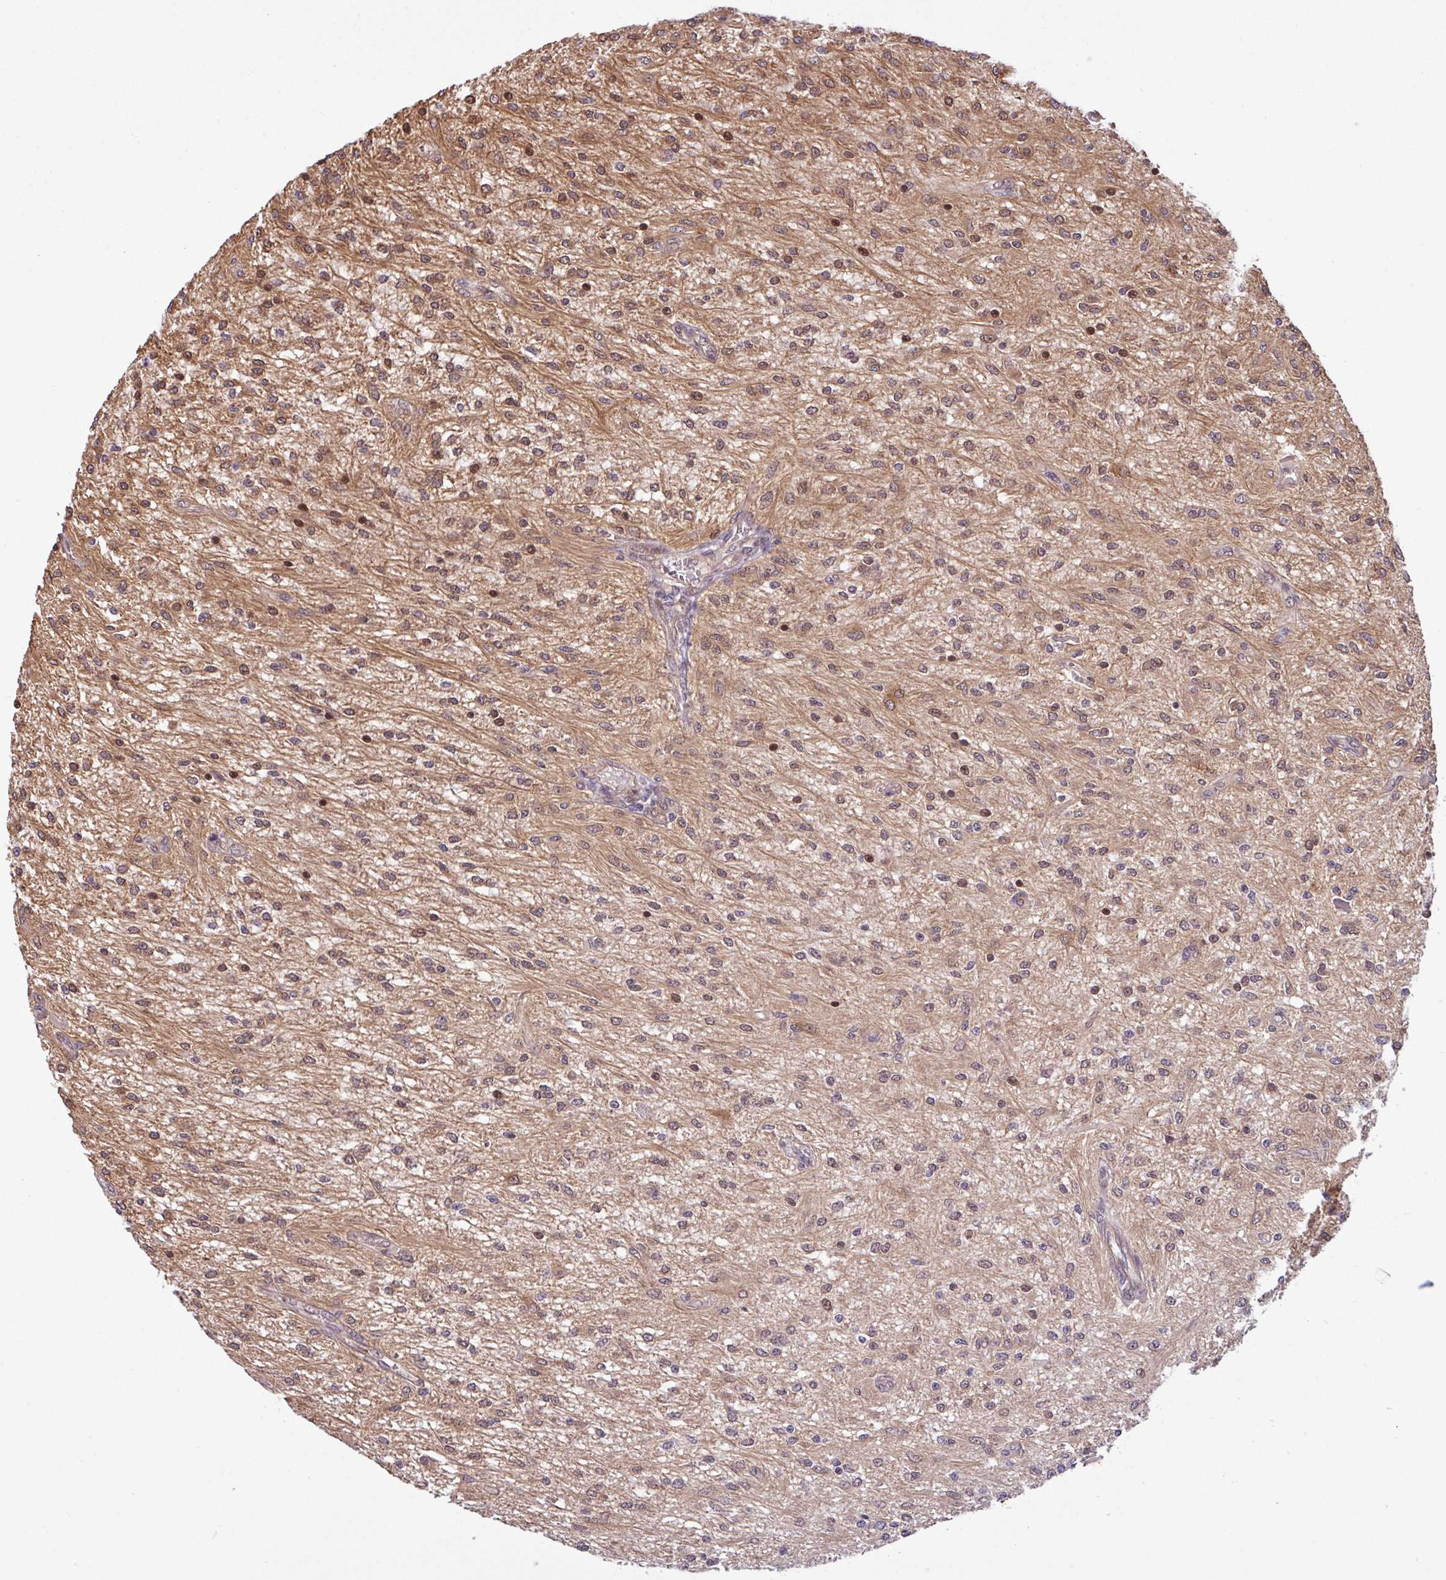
{"staining": {"intensity": "weak", "quantity": "25%-75%", "location": "cytoplasmic/membranous"}, "tissue": "glioma", "cell_type": "Tumor cells", "image_type": "cancer", "snomed": [{"axis": "morphology", "description": "Glioma, malignant, Low grade"}, {"axis": "topography", "description": "Cerebellum"}], "caption": "Tumor cells exhibit weak cytoplasmic/membranous positivity in about 25%-75% of cells in glioma.", "gene": "C7orf50", "patient": {"sex": "female", "age": 14}}